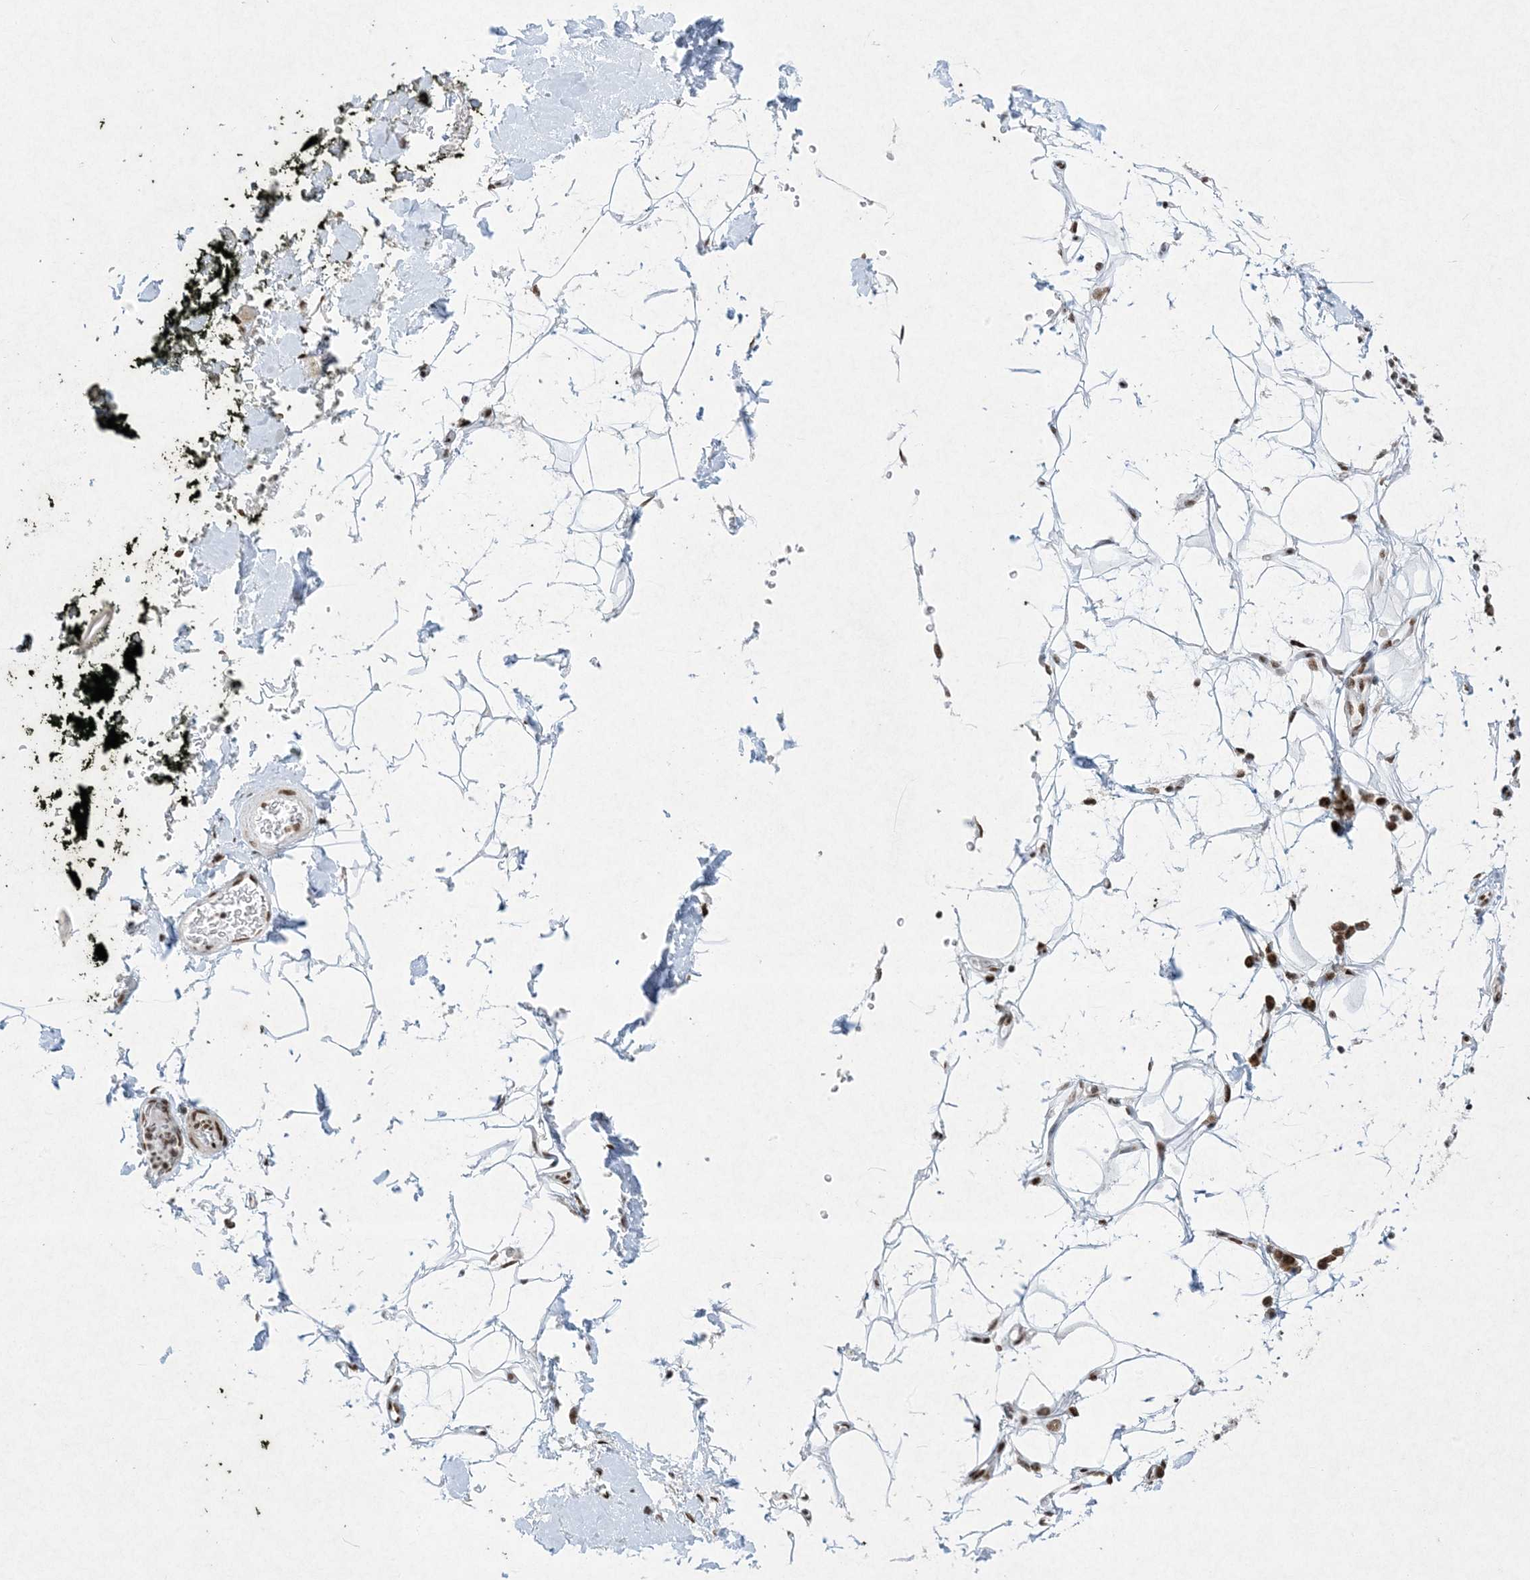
{"staining": {"intensity": "moderate", "quantity": ">75%", "location": "nuclear"}, "tissue": "adipose tissue", "cell_type": "Adipocytes", "image_type": "normal", "snomed": [{"axis": "morphology", "description": "Normal tissue, NOS"}, {"axis": "morphology", "description": "Adenocarcinoma, NOS"}, {"axis": "topography", "description": "Pancreas"}, {"axis": "topography", "description": "Peripheral nerve tissue"}], "caption": "An IHC image of benign tissue is shown. Protein staining in brown labels moderate nuclear positivity in adipose tissue within adipocytes.", "gene": "PKNOX2", "patient": {"sex": "male", "age": 59}}